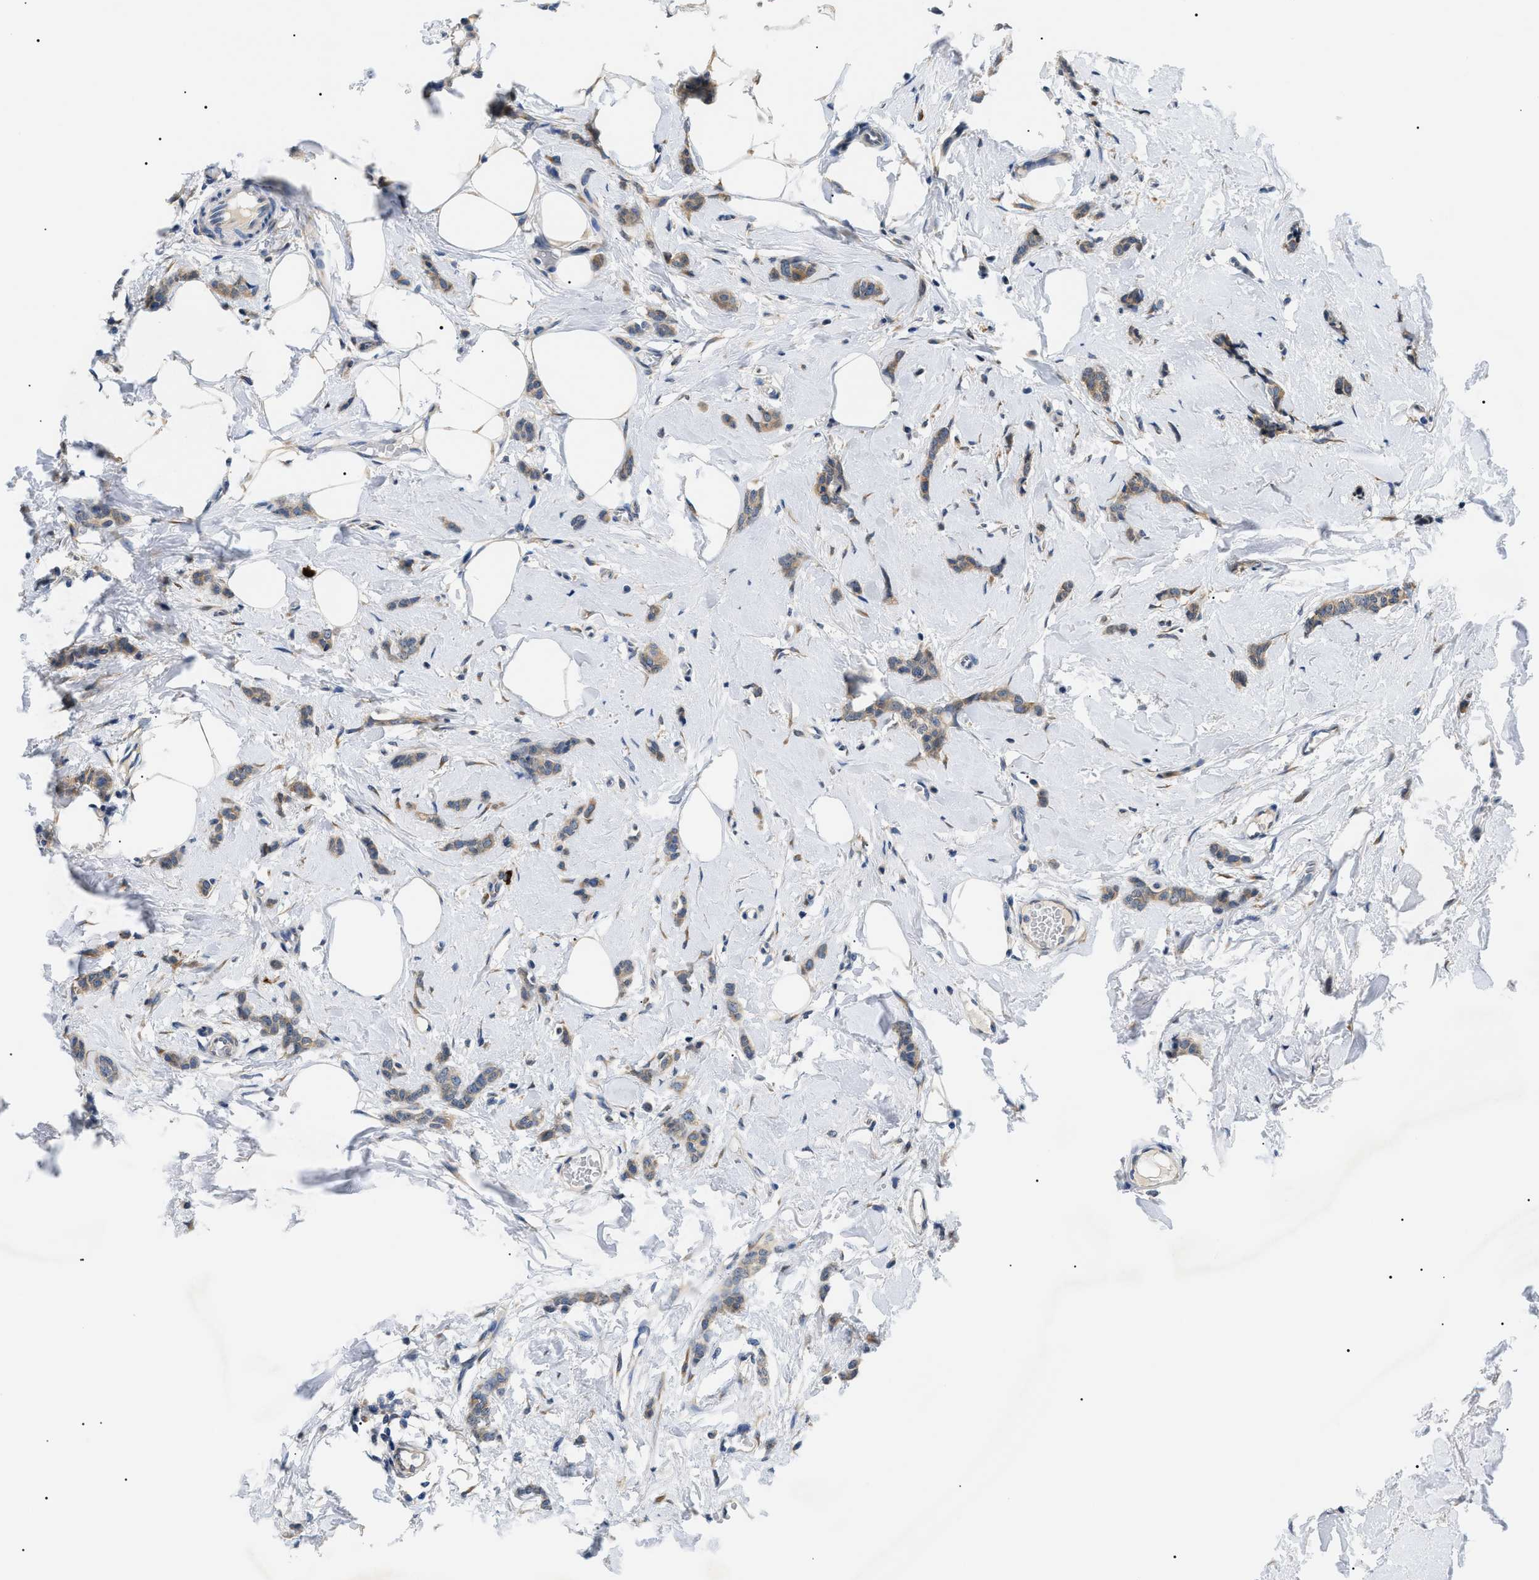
{"staining": {"intensity": "moderate", "quantity": ">75%", "location": "cytoplasmic/membranous"}, "tissue": "breast cancer", "cell_type": "Tumor cells", "image_type": "cancer", "snomed": [{"axis": "morphology", "description": "Lobular carcinoma"}, {"axis": "topography", "description": "Skin"}, {"axis": "topography", "description": "Breast"}], "caption": "Protein staining of breast cancer (lobular carcinoma) tissue exhibits moderate cytoplasmic/membranous positivity in approximately >75% of tumor cells. (Brightfield microscopy of DAB IHC at high magnification).", "gene": "DERL1", "patient": {"sex": "female", "age": 46}}